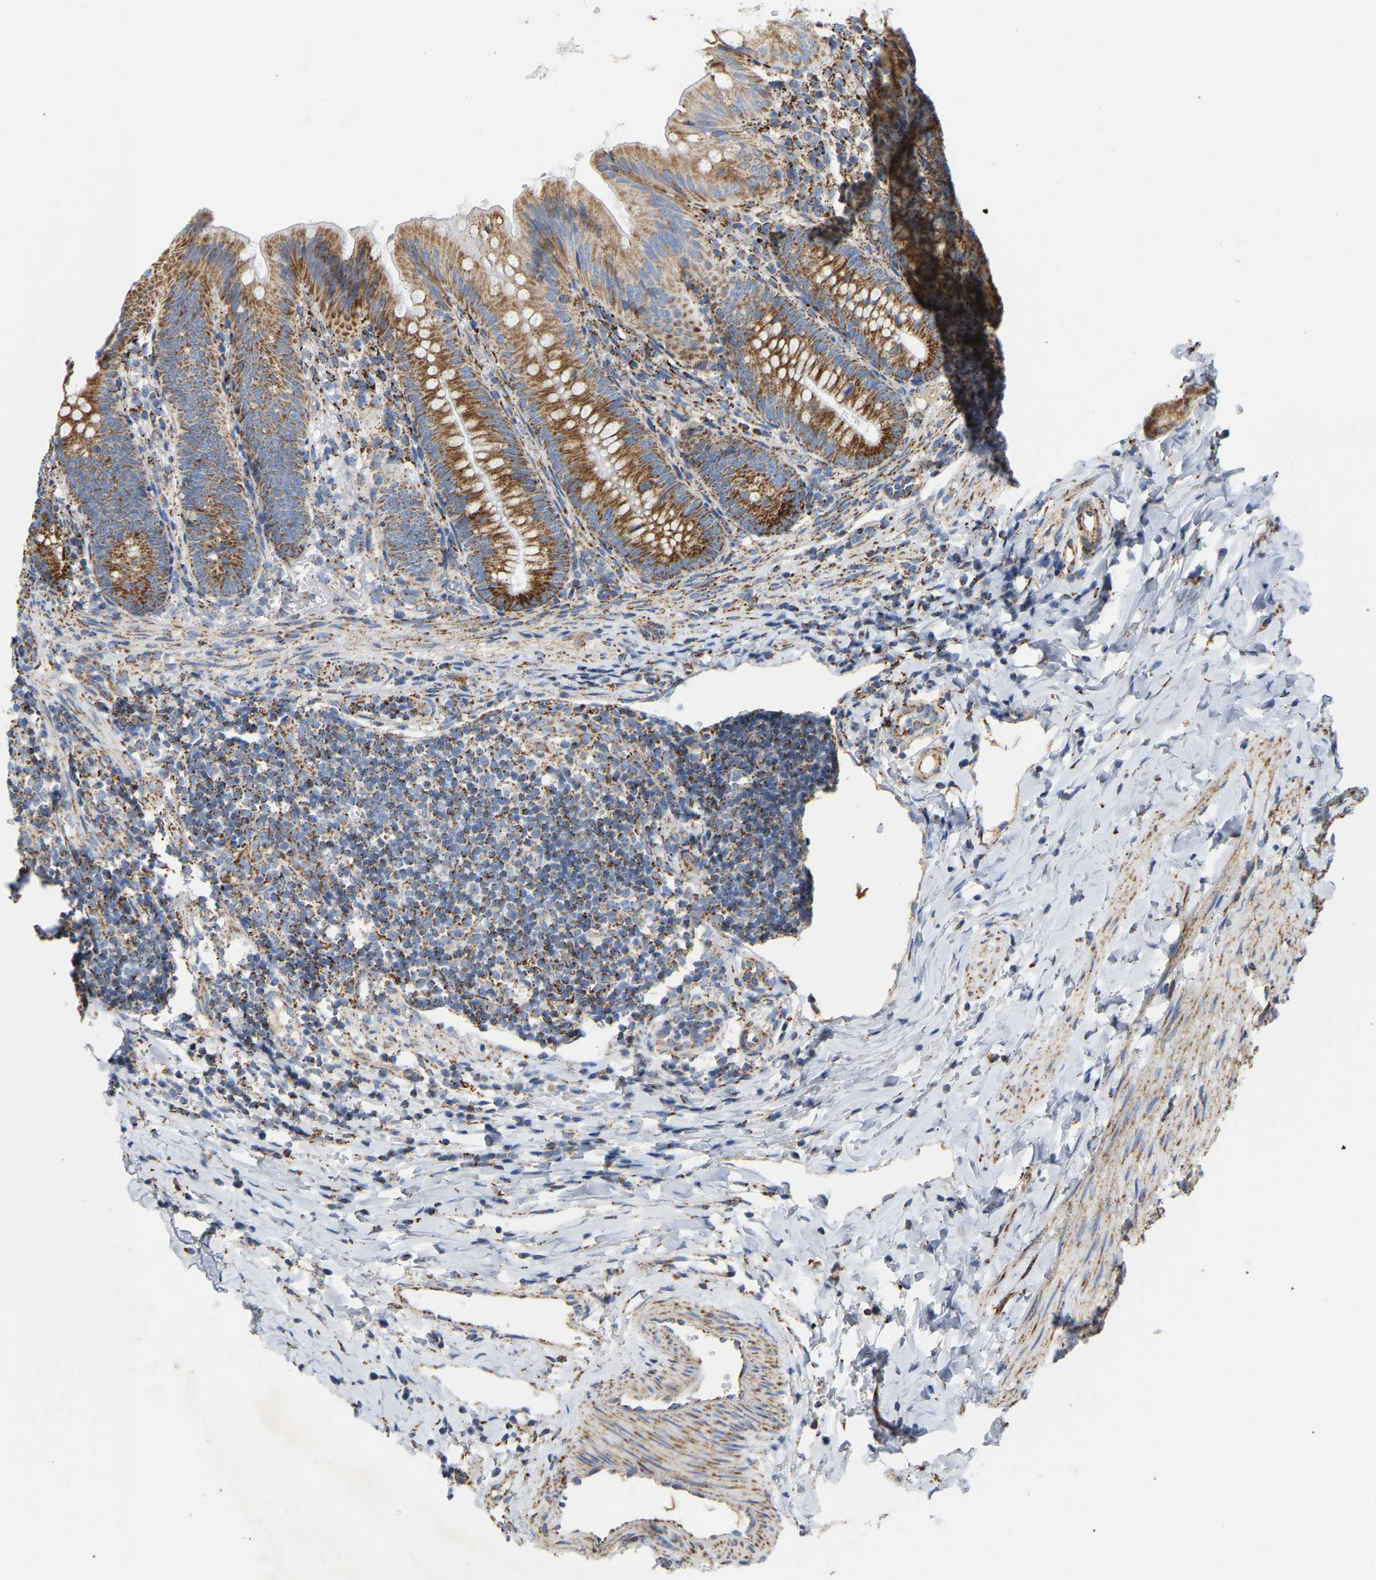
{"staining": {"intensity": "moderate", "quantity": ">75%", "location": "cytoplasmic/membranous"}, "tissue": "appendix", "cell_type": "Glandular cells", "image_type": "normal", "snomed": [{"axis": "morphology", "description": "Normal tissue, NOS"}, {"axis": "topography", "description": "Appendix"}], "caption": "Unremarkable appendix shows moderate cytoplasmic/membranous staining in approximately >75% of glandular cells.", "gene": "HIBADH", "patient": {"sex": "male", "age": 1}}